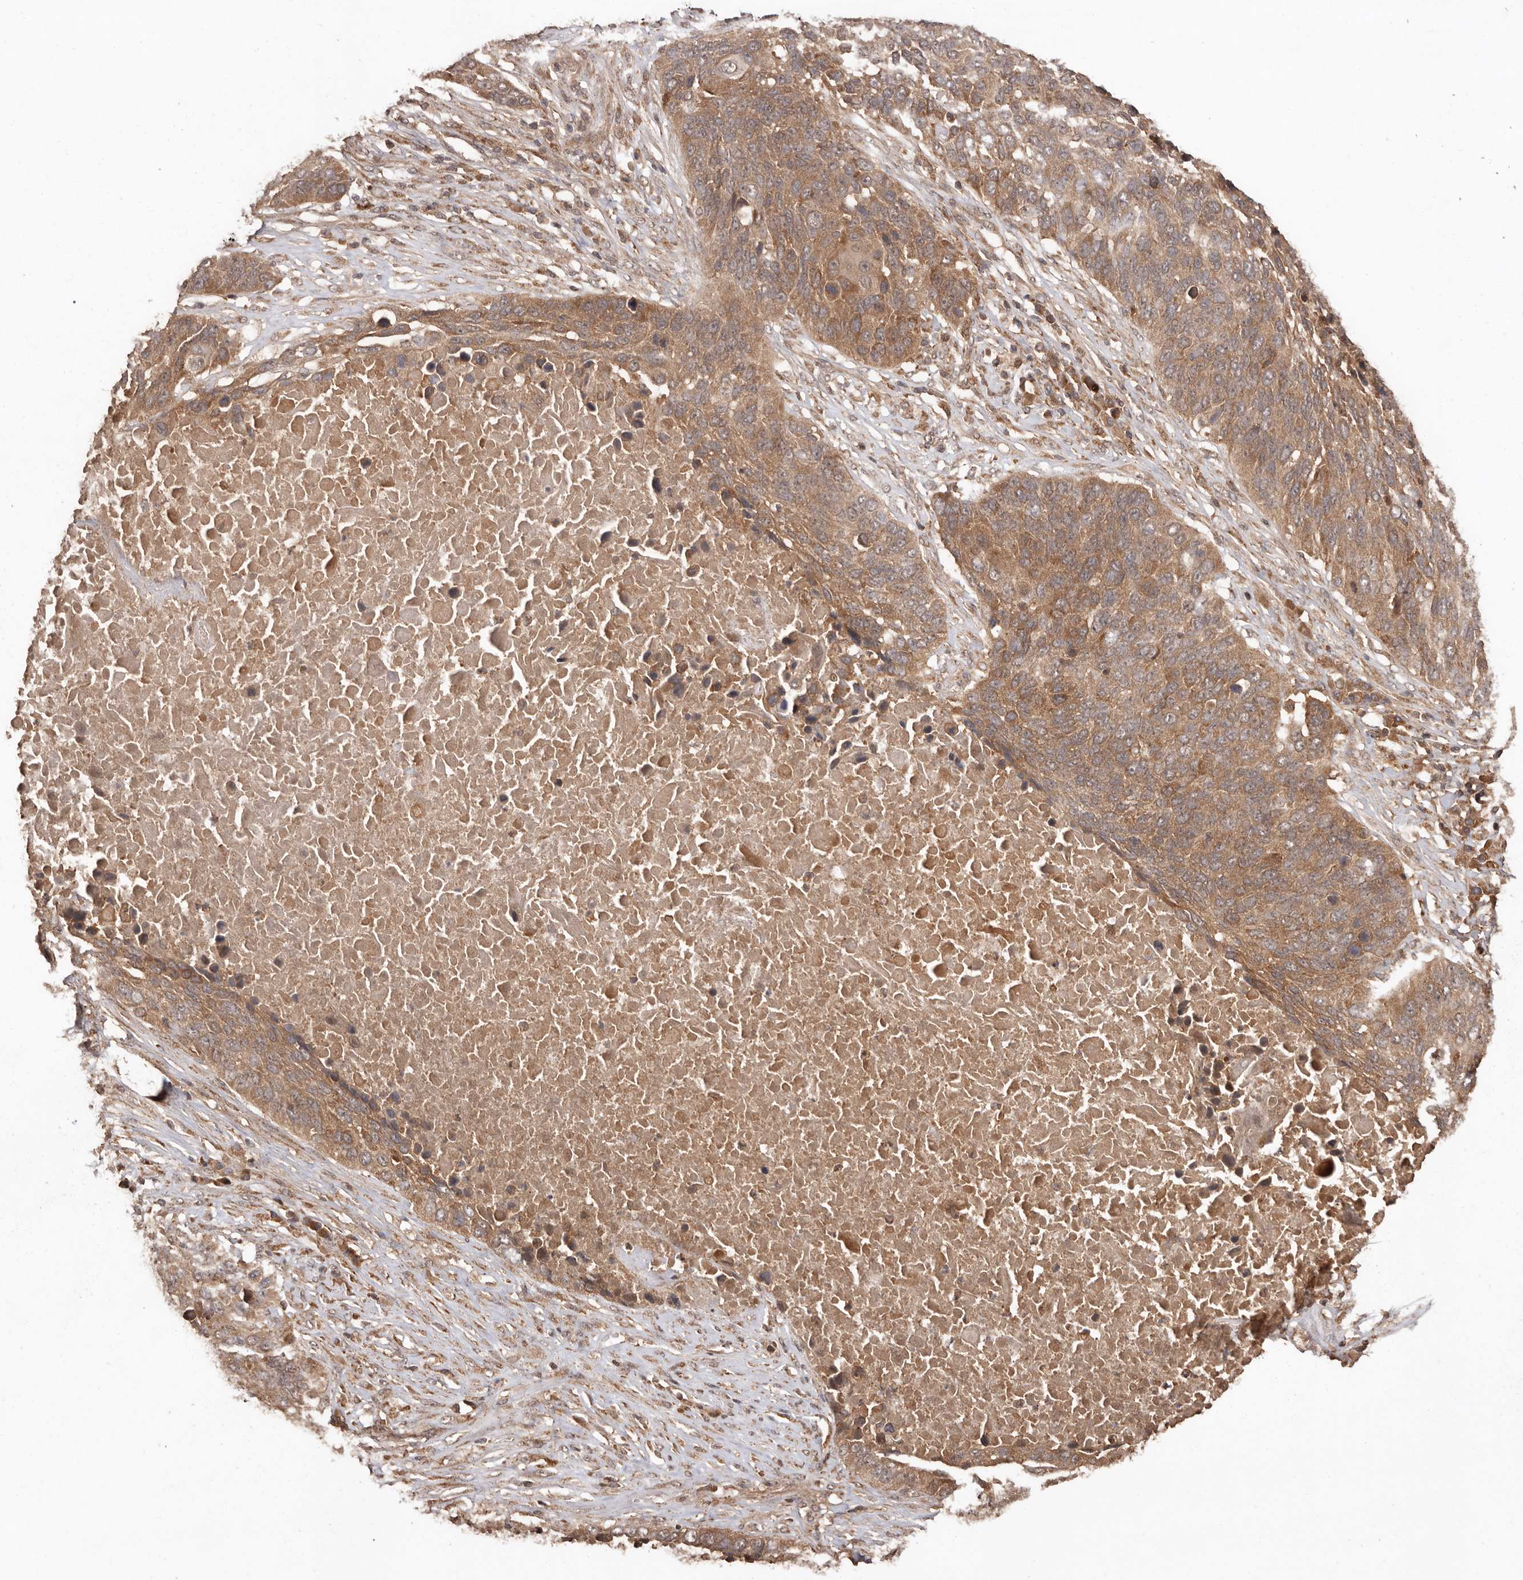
{"staining": {"intensity": "moderate", "quantity": ">75%", "location": "cytoplasmic/membranous"}, "tissue": "lung cancer", "cell_type": "Tumor cells", "image_type": "cancer", "snomed": [{"axis": "morphology", "description": "Squamous cell carcinoma, NOS"}, {"axis": "topography", "description": "Lung"}], "caption": "High-power microscopy captured an immunohistochemistry (IHC) micrograph of lung squamous cell carcinoma, revealing moderate cytoplasmic/membranous expression in about >75% of tumor cells.", "gene": "RWDD1", "patient": {"sex": "male", "age": 66}}